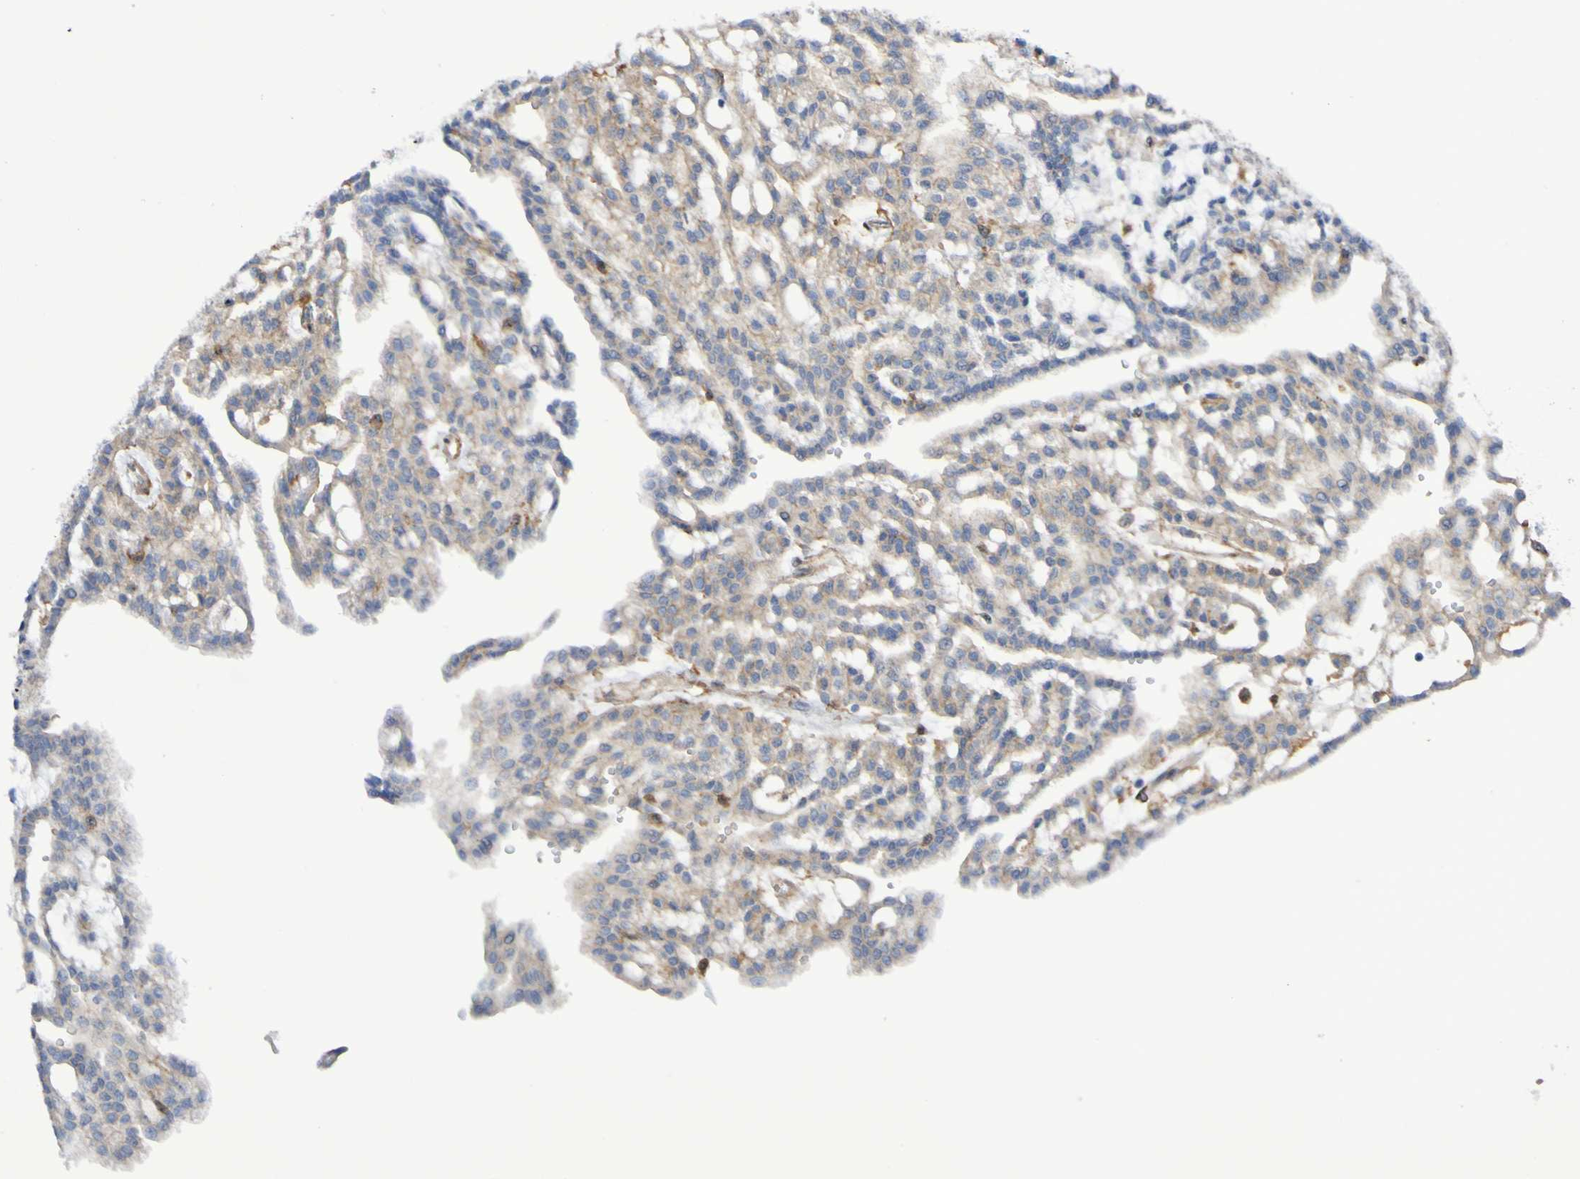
{"staining": {"intensity": "weak", "quantity": ">75%", "location": "cytoplasmic/membranous"}, "tissue": "renal cancer", "cell_type": "Tumor cells", "image_type": "cancer", "snomed": [{"axis": "morphology", "description": "Adenocarcinoma, NOS"}, {"axis": "topography", "description": "Kidney"}], "caption": "IHC staining of renal cancer (adenocarcinoma), which demonstrates low levels of weak cytoplasmic/membranous positivity in approximately >75% of tumor cells indicating weak cytoplasmic/membranous protein staining. The staining was performed using DAB (brown) for protein detection and nuclei were counterstained in hematoxylin (blue).", "gene": "SCRG1", "patient": {"sex": "male", "age": 63}}